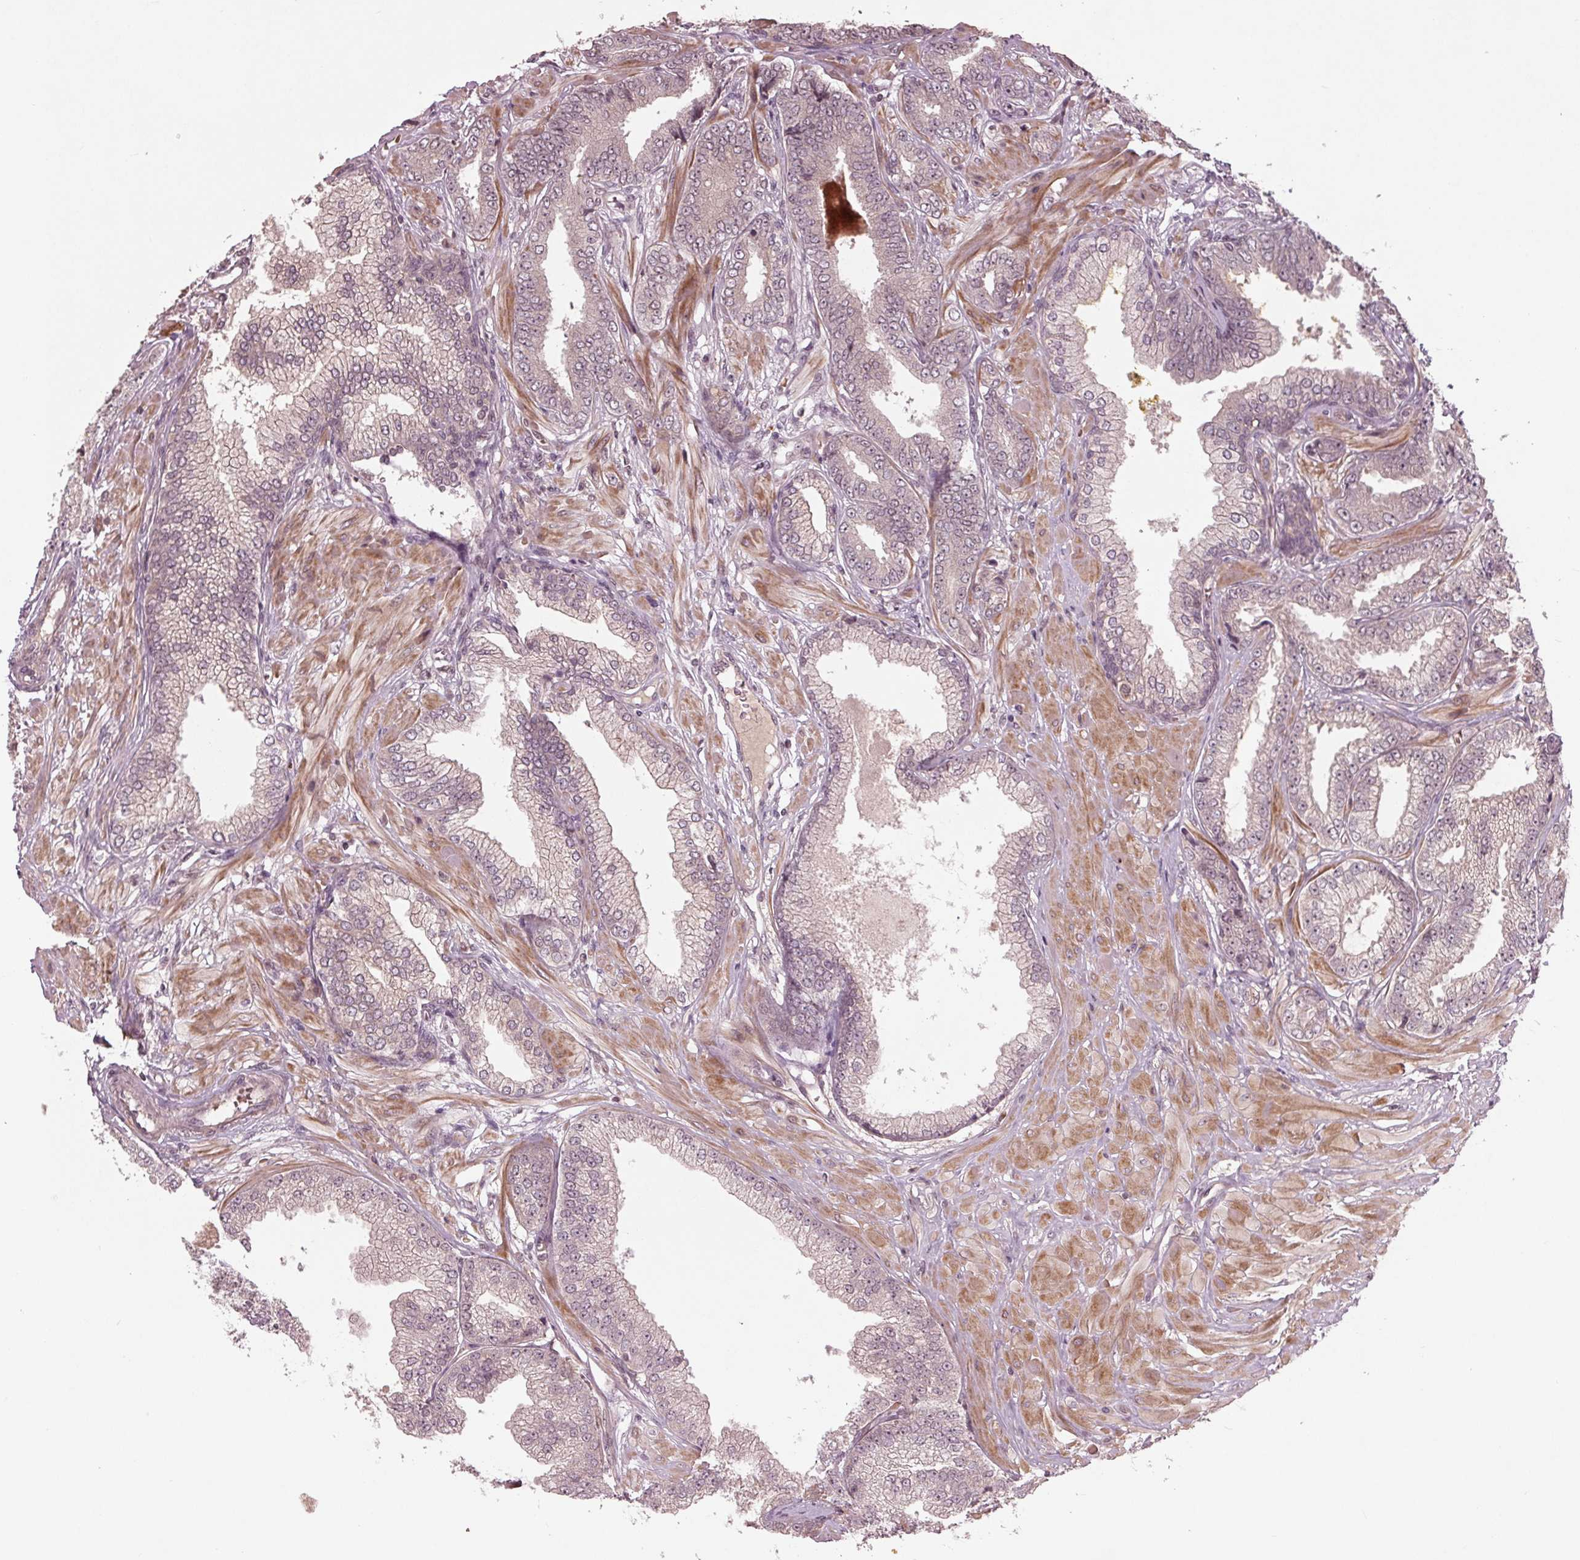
{"staining": {"intensity": "negative", "quantity": "none", "location": "none"}, "tissue": "prostate cancer", "cell_type": "Tumor cells", "image_type": "cancer", "snomed": [{"axis": "morphology", "description": "Adenocarcinoma, Low grade"}, {"axis": "topography", "description": "Prostate"}], "caption": "This is an immunohistochemistry (IHC) image of human prostate cancer (low-grade adenocarcinoma). There is no staining in tumor cells.", "gene": "CDKL4", "patient": {"sex": "male", "age": 55}}